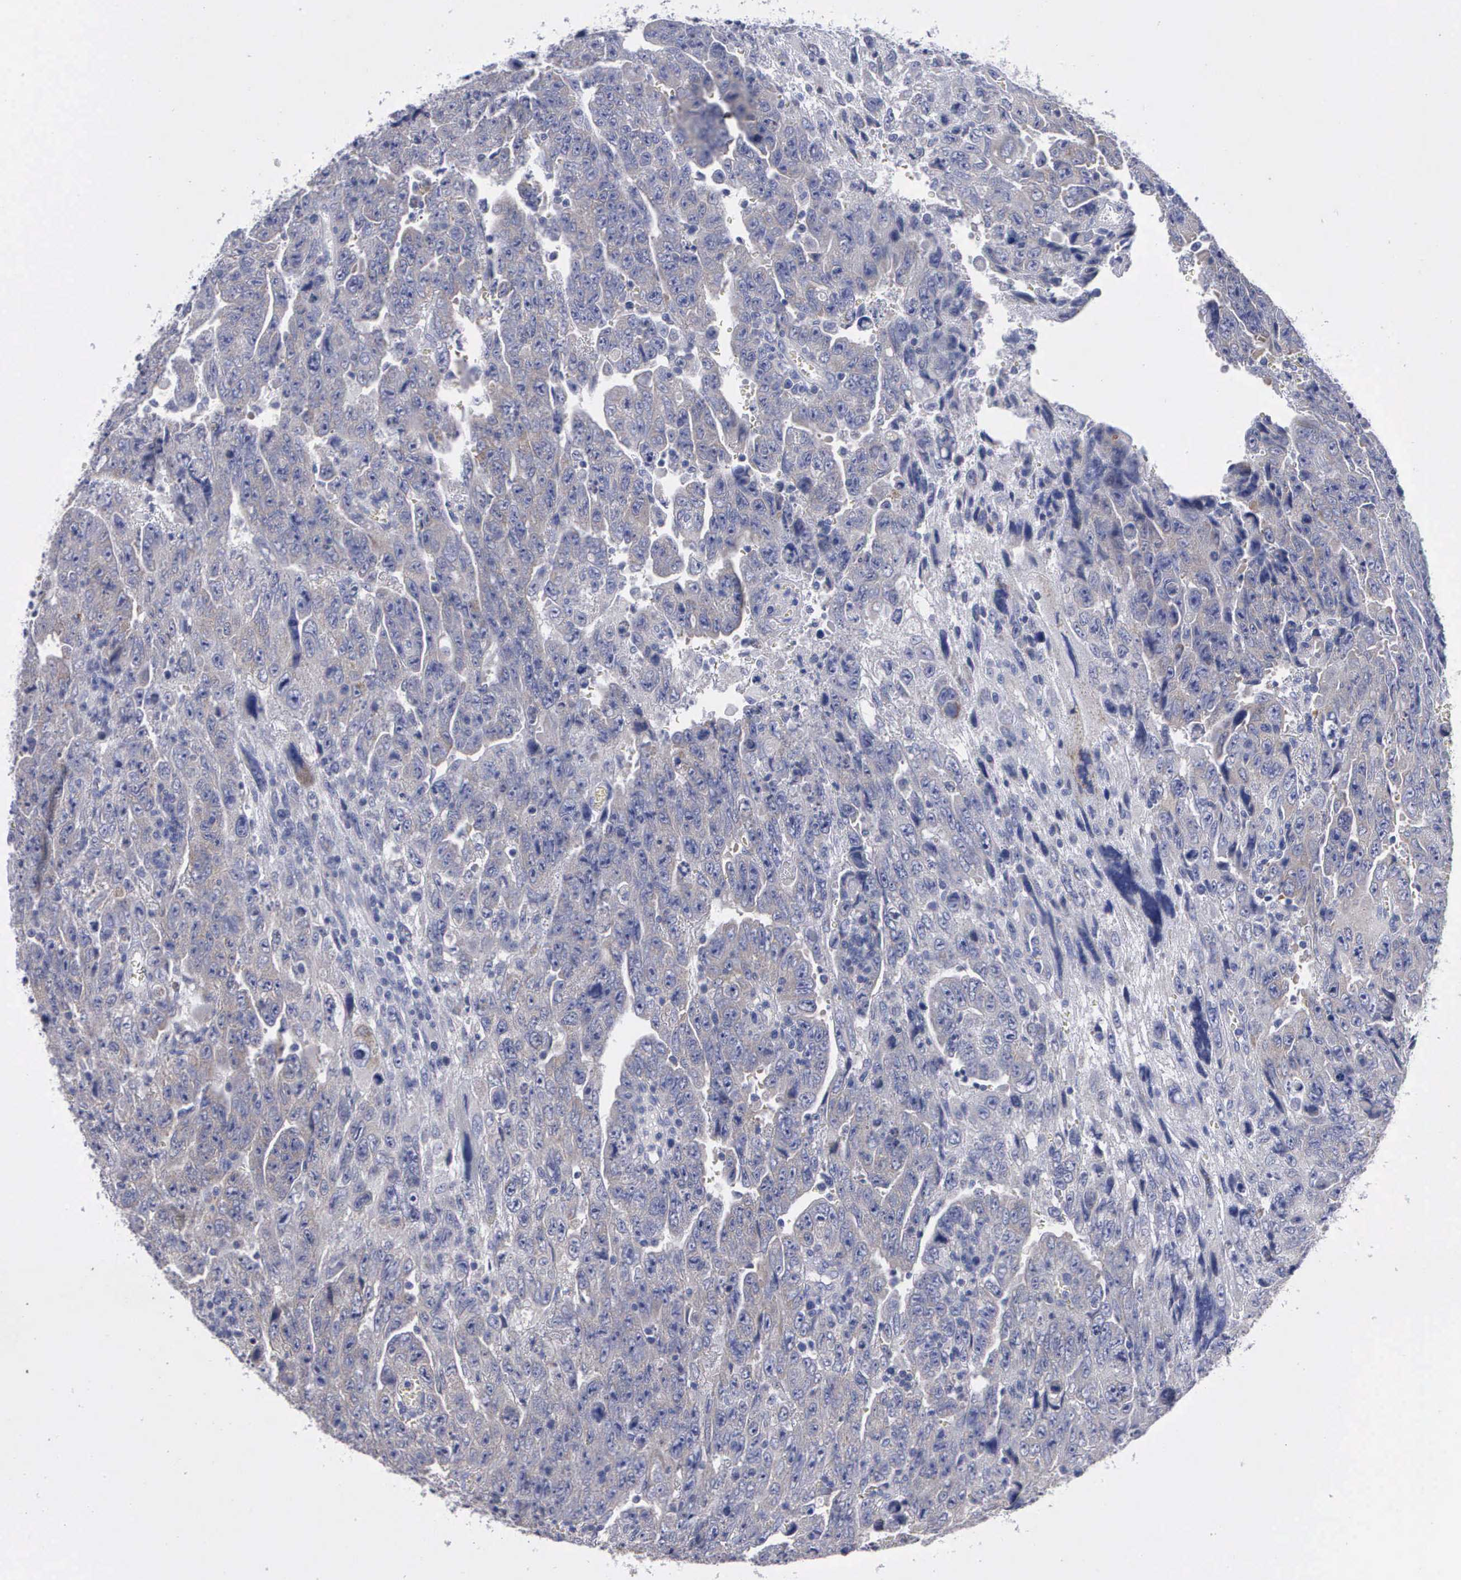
{"staining": {"intensity": "weak", "quantity": "<25%", "location": "cytoplasmic/membranous"}, "tissue": "testis cancer", "cell_type": "Tumor cells", "image_type": "cancer", "snomed": [{"axis": "morphology", "description": "Carcinoma, Embryonal, NOS"}, {"axis": "topography", "description": "Testis"}], "caption": "A high-resolution image shows IHC staining of testis embryonal carcinoma, which displays no significant expression in tumor cells.", "gene": "APOOL", "patient": {"sex": "male", "age": 28}}